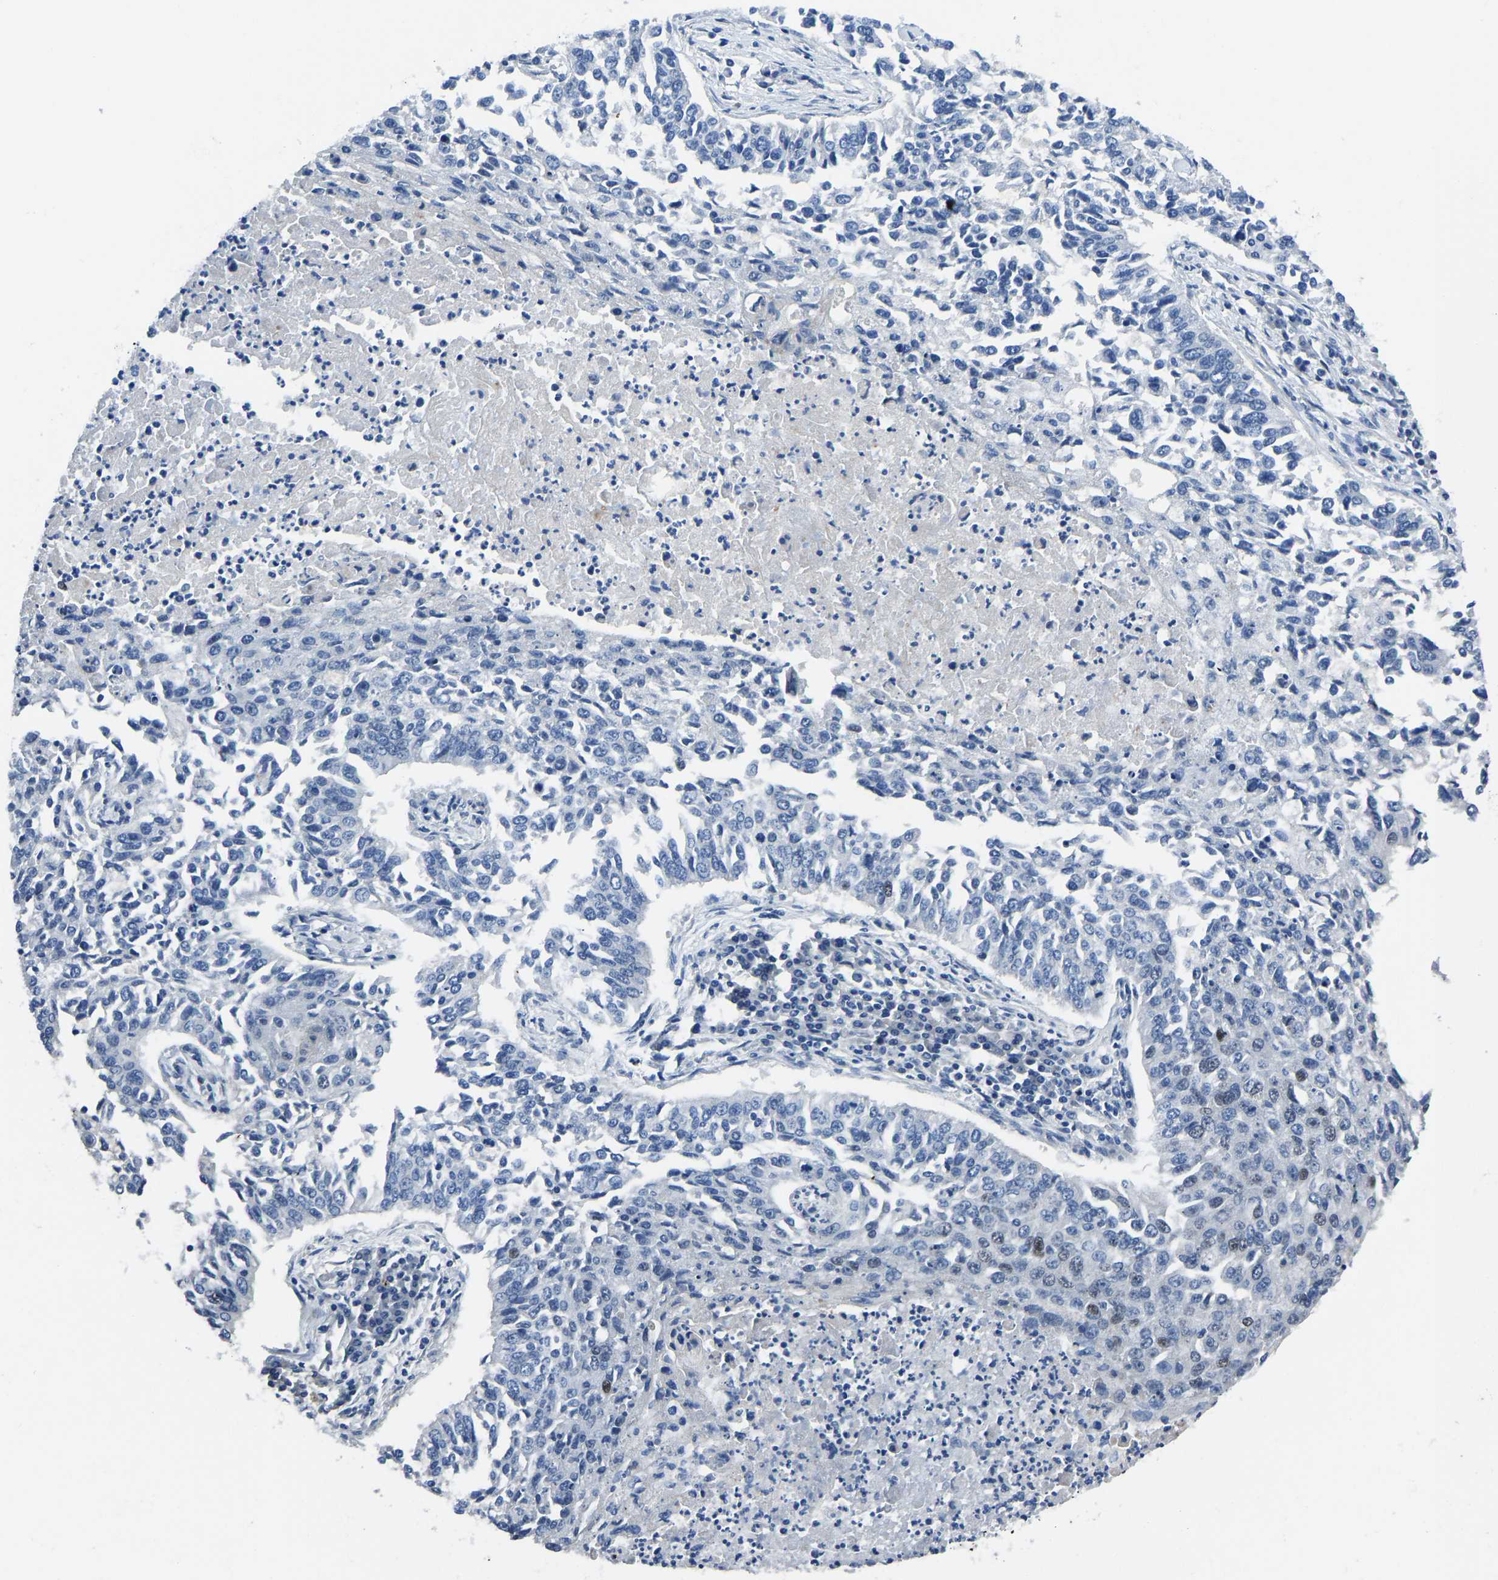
{"staining": {"intensity": "negative", "quantity": "none", "location": "none"}, "tissue": "lung cancer", "cell_type": "Tumor cells", "image_type": "cancer", "snomed": [{"axis": "morphology", "description": "Normal tissue, NOS"}, {"axis": "morphology", "description": "Squamous cell carcinoma, NOS"}, {"axis": "topography", "description": "Cartilage tissue"}, {"axis": "topography", "description": "Bronchus"}, {"axis": "topography", "description": "Lung"}], "caption": "Human squamous cell carcinoma (lung) stained for a protein using immunohistochemistry reveals no positivity in tumor cells.", "gene": "EGR1", "patient": {"sex": "female", "age": 49}}